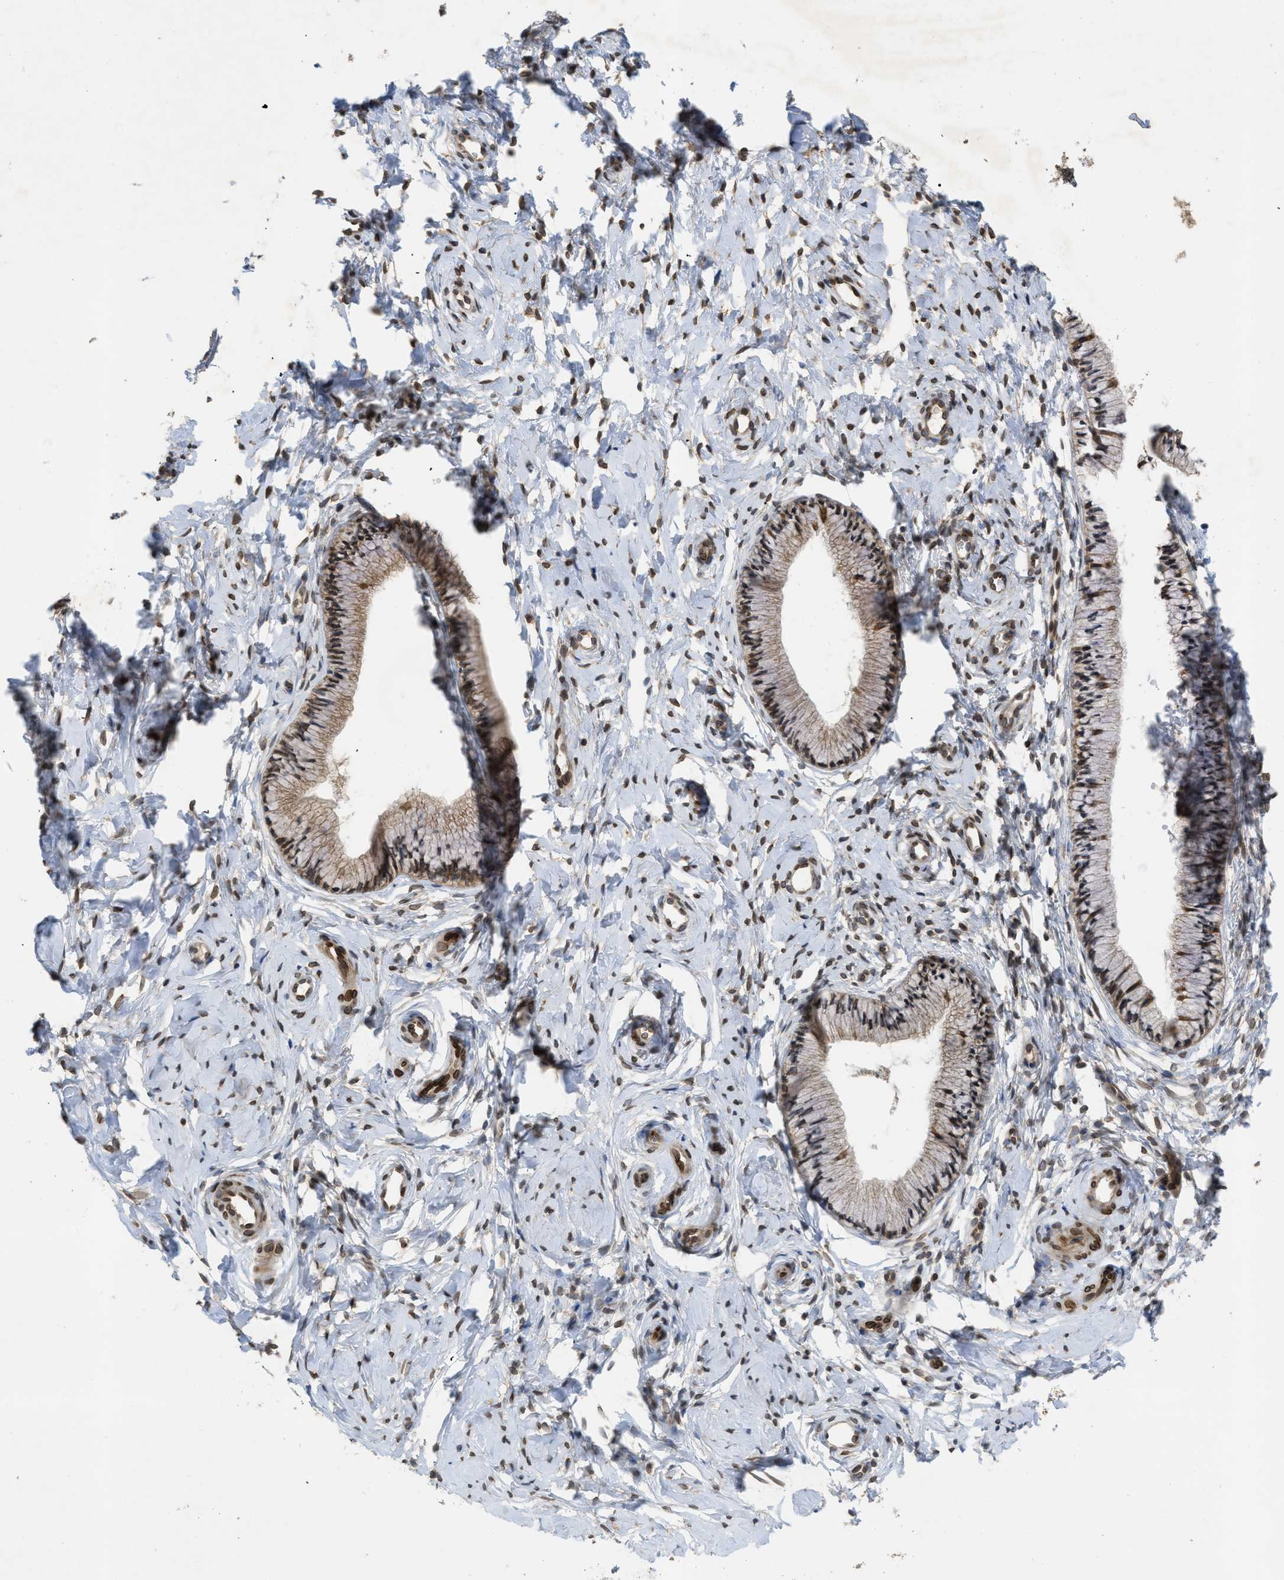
{"staining": {"intensity": "moderate", "quantity": ">75%", "location": "cytoplasmic/membranous"}, "tissue": "cervix", "cell_type": "Glandular cells", "image_type": "normal", "snomed": [{"axis": "morphology", "description": "Normal tissue, NOS"}, {"axis": "topography", "description": "Cervix"}], "caption": "Immunohistochemistry (IHC) photomicrograph of unremarkable cervix: human cervix stained using immunohistochemistry exhibits medium levels of moderate protein expression localized specifically in the cytoplasmic/membranous of glandular cells, appearing as a cytoplasmic/membranous brown color.", "gene": "EIF2AK3", "patient": {"sex": "female", "age": 46}}